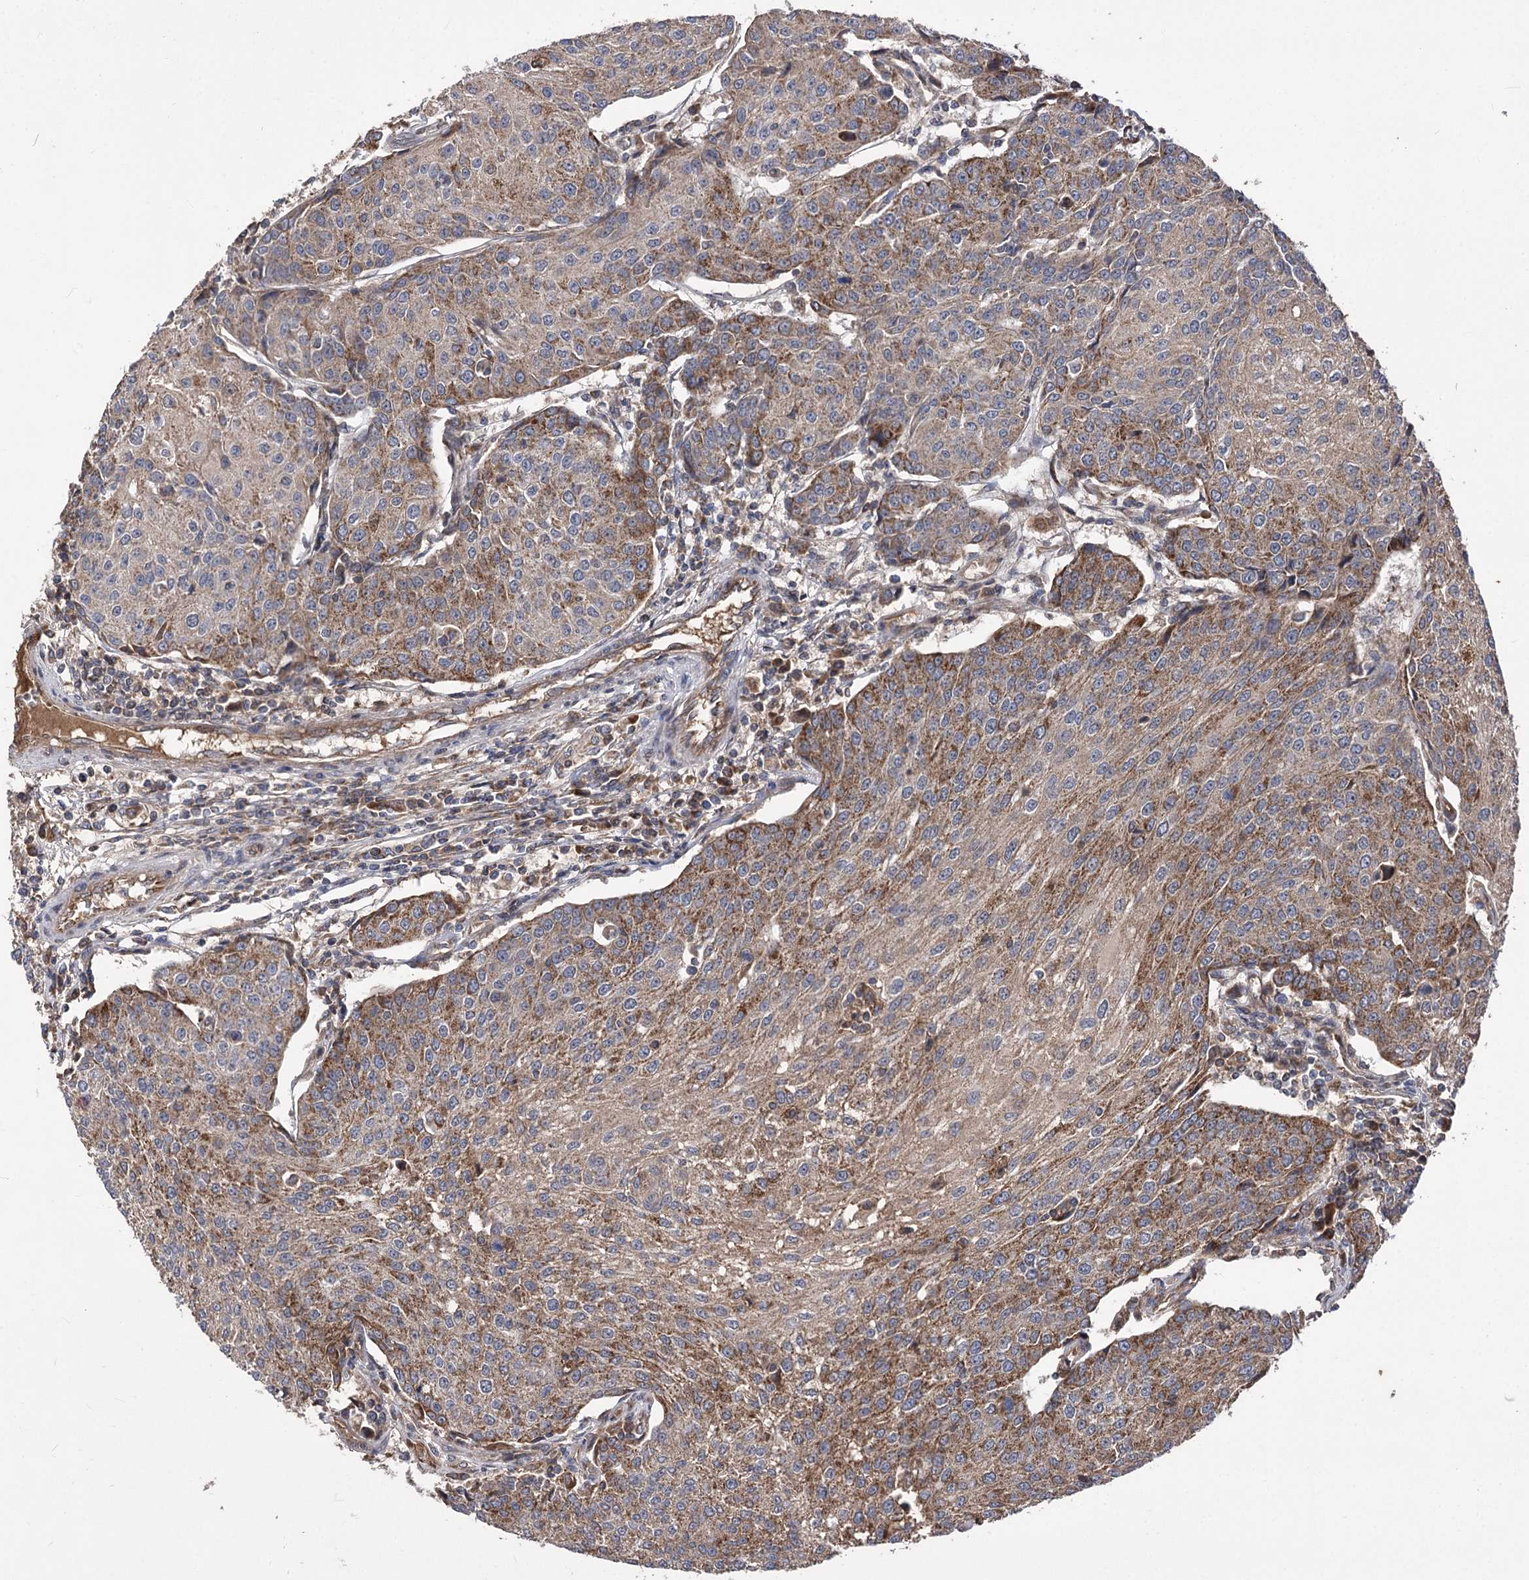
{"staining": {"intensity": "strong", "quantity": ">75%", "location": "cytoplasmic/membranous"}, "tissue": "urothelial cancer", "cell_type": "Tumor cells", "image_type": "cancer", "snomed": [{"axis": "morphology", "description": "Urothelial carcinoma, High grade"}, {"axis": "topography", "description": "Urinary bladder"}], "caption": "A histopathology image of urothelial carcinoma (high-grade) stained for a protein reveals strong cytoplasmic/membranous brown staining in tumor cells. The protein of interest is shown in brown color, while the nuclei are stained blue.", "gene": "RASSF3", "patient": {"sex": "female", "age": 85}}